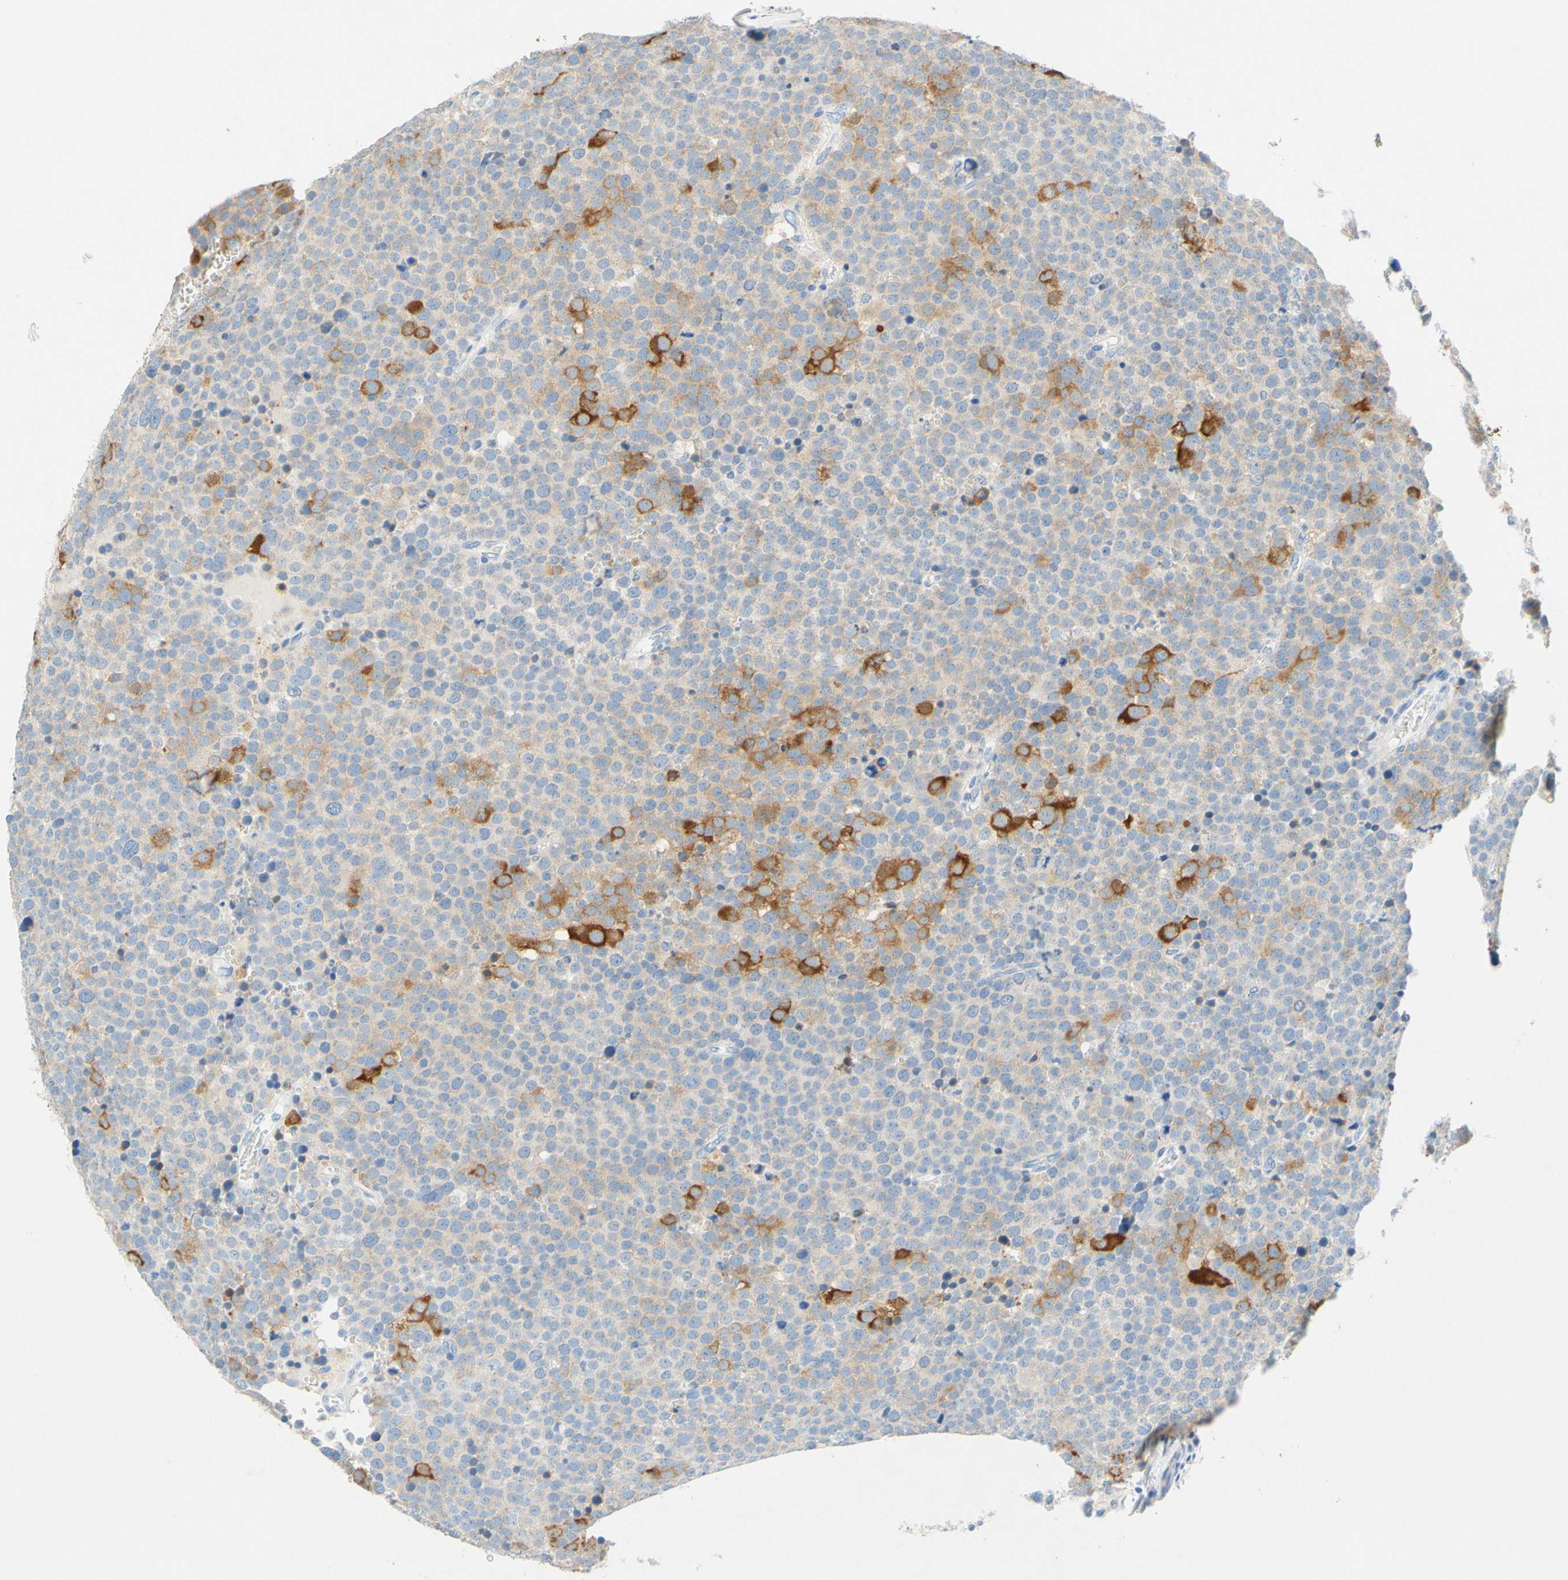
{"staining": {"intensity": "moderate", "quantity": "<25%", "location": "cytoplasmic/membranous"}, "tissue": "testis cancer", "cell_type": "Tumor cells", "image_type": "cancer", "snomed": [{"axis": "morphology", "description": "Seminoma, NOS"}, {"axis": "topography", "description": "Testis"}], "caption": "Testis cancer stained for a protein (brown) reveals moderate cytoplasmic/membranous positive staining in approximately <25% of tumor cells.", "gene": "SLC46A1", "patient": {"sex": "male", "age": 71}}